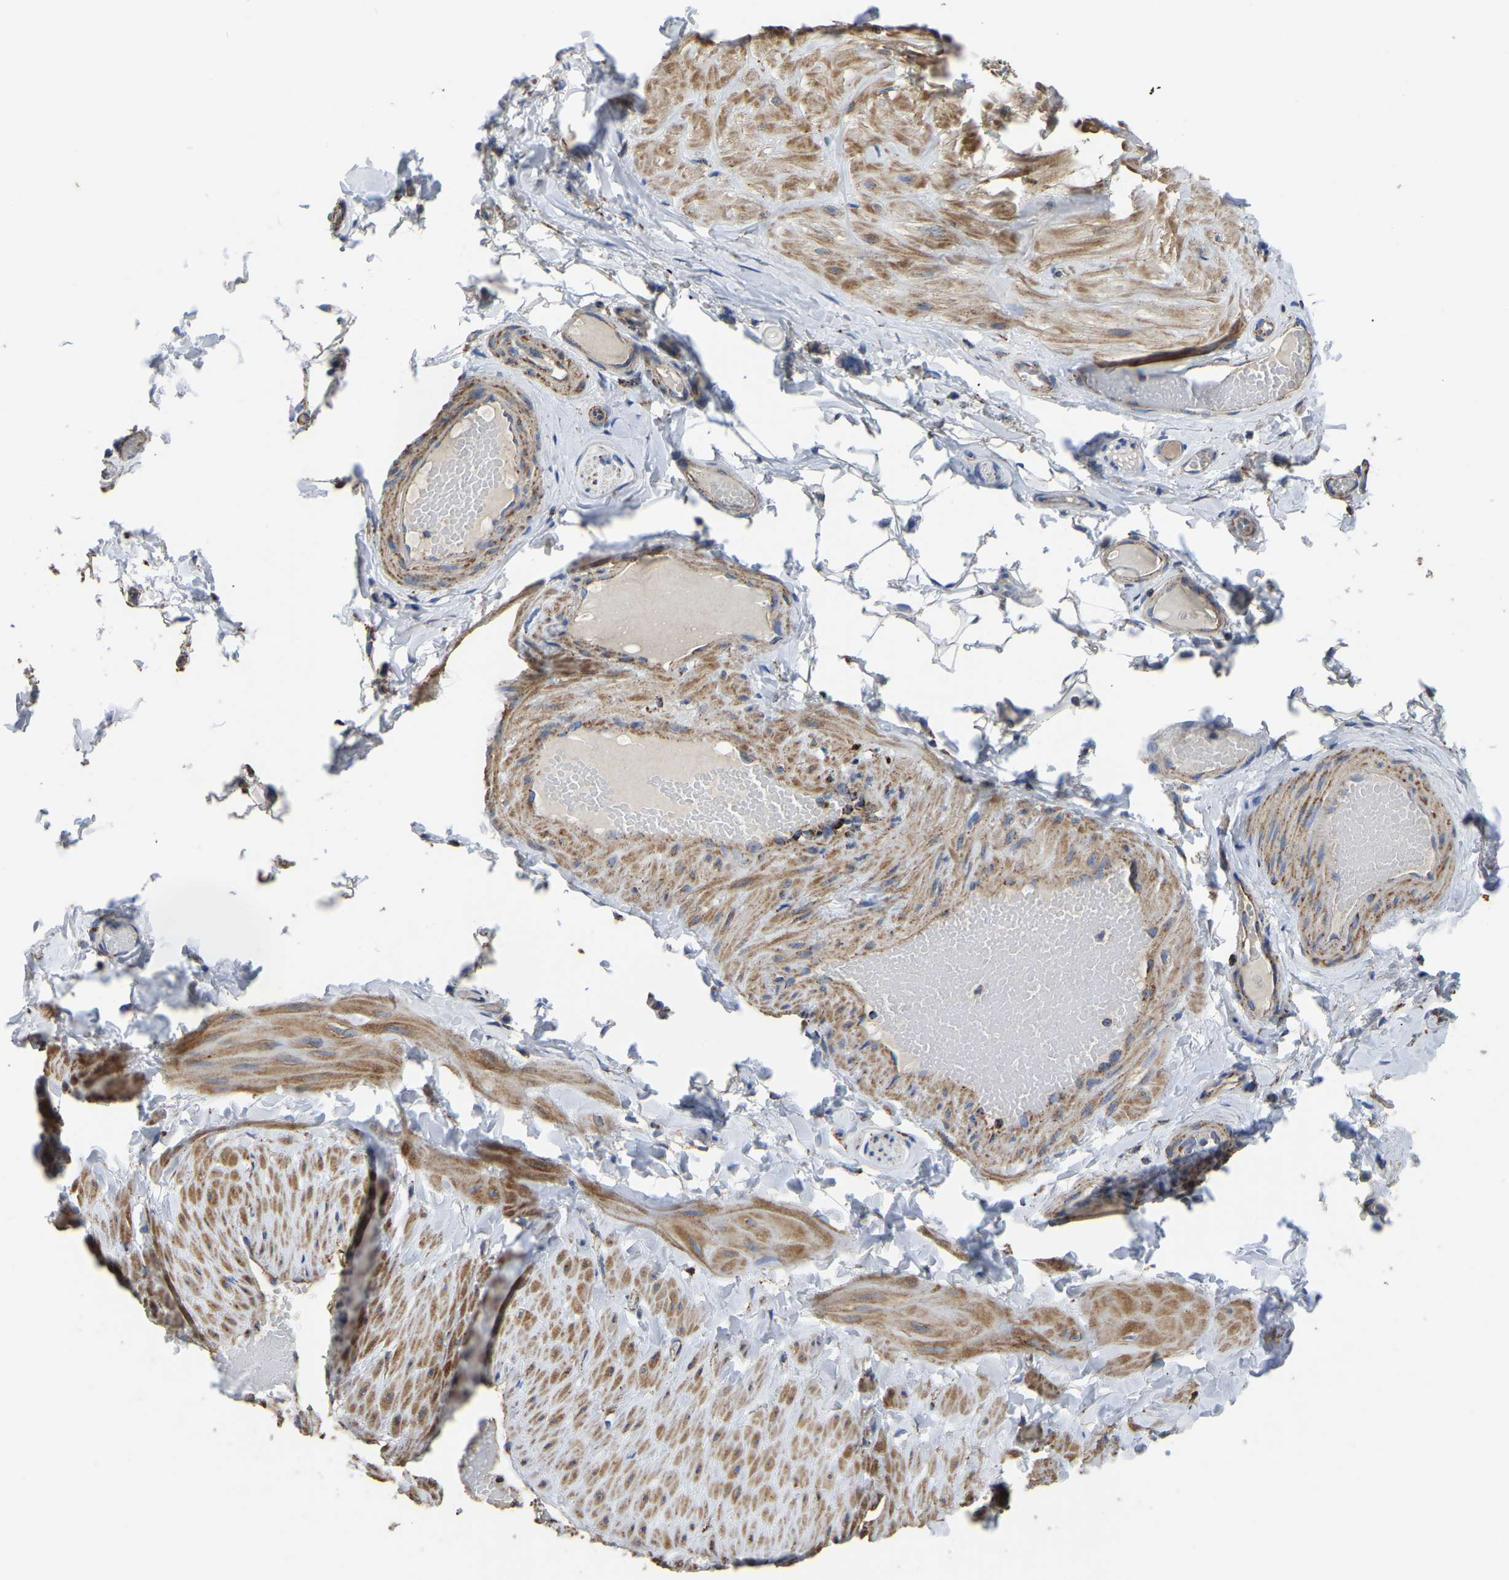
{"staining": {"intensity": "moderate", "quantity": ">75%", "location": "cytoplasmic/membranous"}, "tissue": "adipose tissue", "cell_type": "Adipocytes", "image_type": "normal", "snomed": [{"axis": "morphology", "description": "Normal tissue, NOS"}, {"axis": "topography", "description": "Adipose tissue"}, {"axis": "topography", "description": "Vascular tissue"}, {"axis": "topography", "description": "Peripheral nerve tissue"}], "caption": "Immunohistochemical staining of unremarkable human adipose tissue displays moderate cytoplasmic/membranous protein staining in approximately >75% of adipocytes.", "gene": "ETFA", "patient": {"sex": "male", "age": 25}}